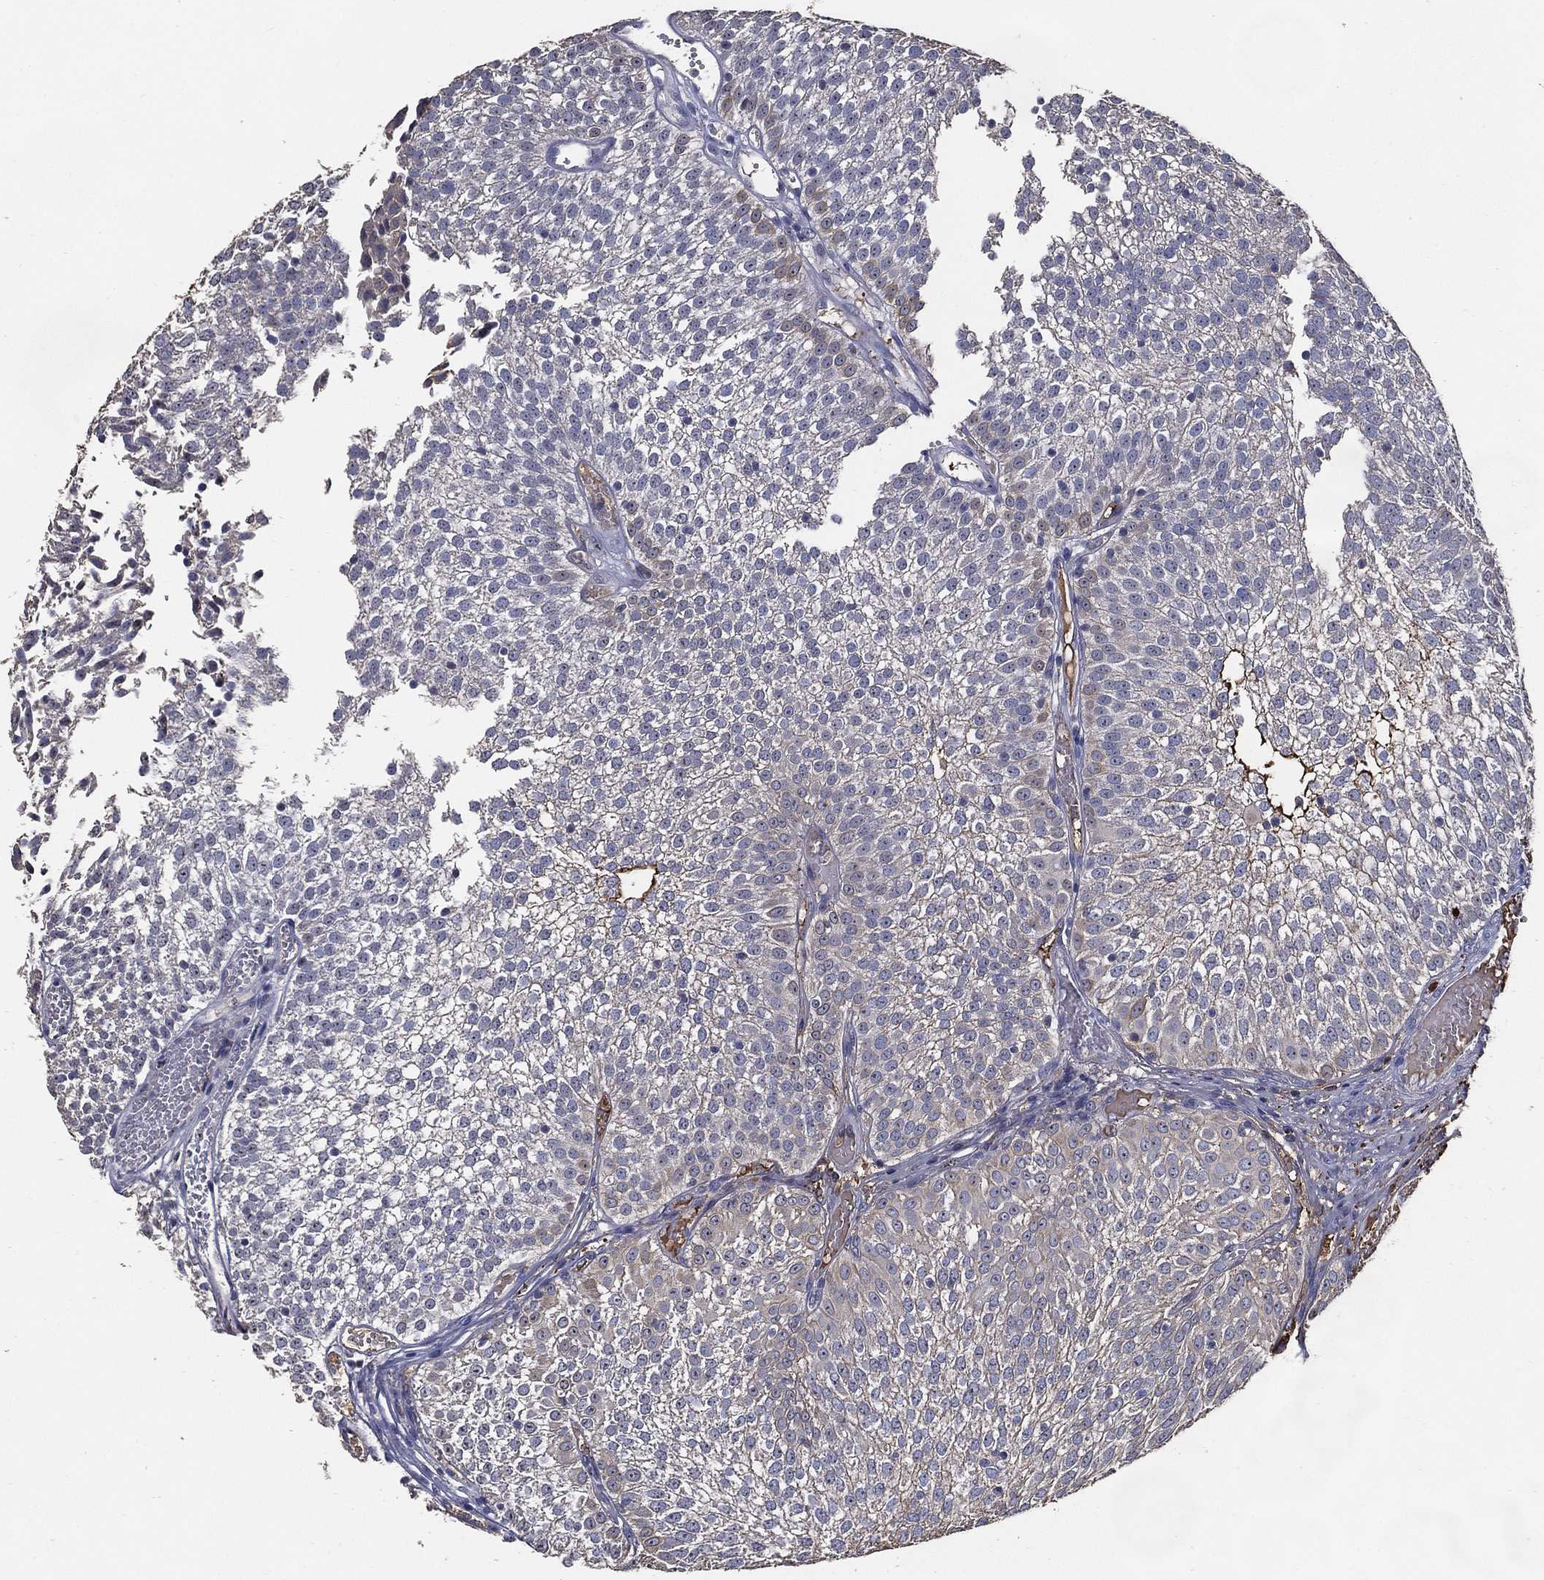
{"staining": {"intensity": "negative", "quantity": "none", "location": "none"}, "tissue": "urothelial cancer", "cell_type": "Tumor cells", "image_type": "cancer", "snomed": [{"axis": "morphology", "description": "Urothelial carcinoma, Low grade"}, {"axis": "topography", "description": "Urinary bladder"}], "caption": "Tumor cells show no significant protein staining in urothelial cancer.", "gene": "EFNA1", "patient": {"sex": "male", "age": 52}}